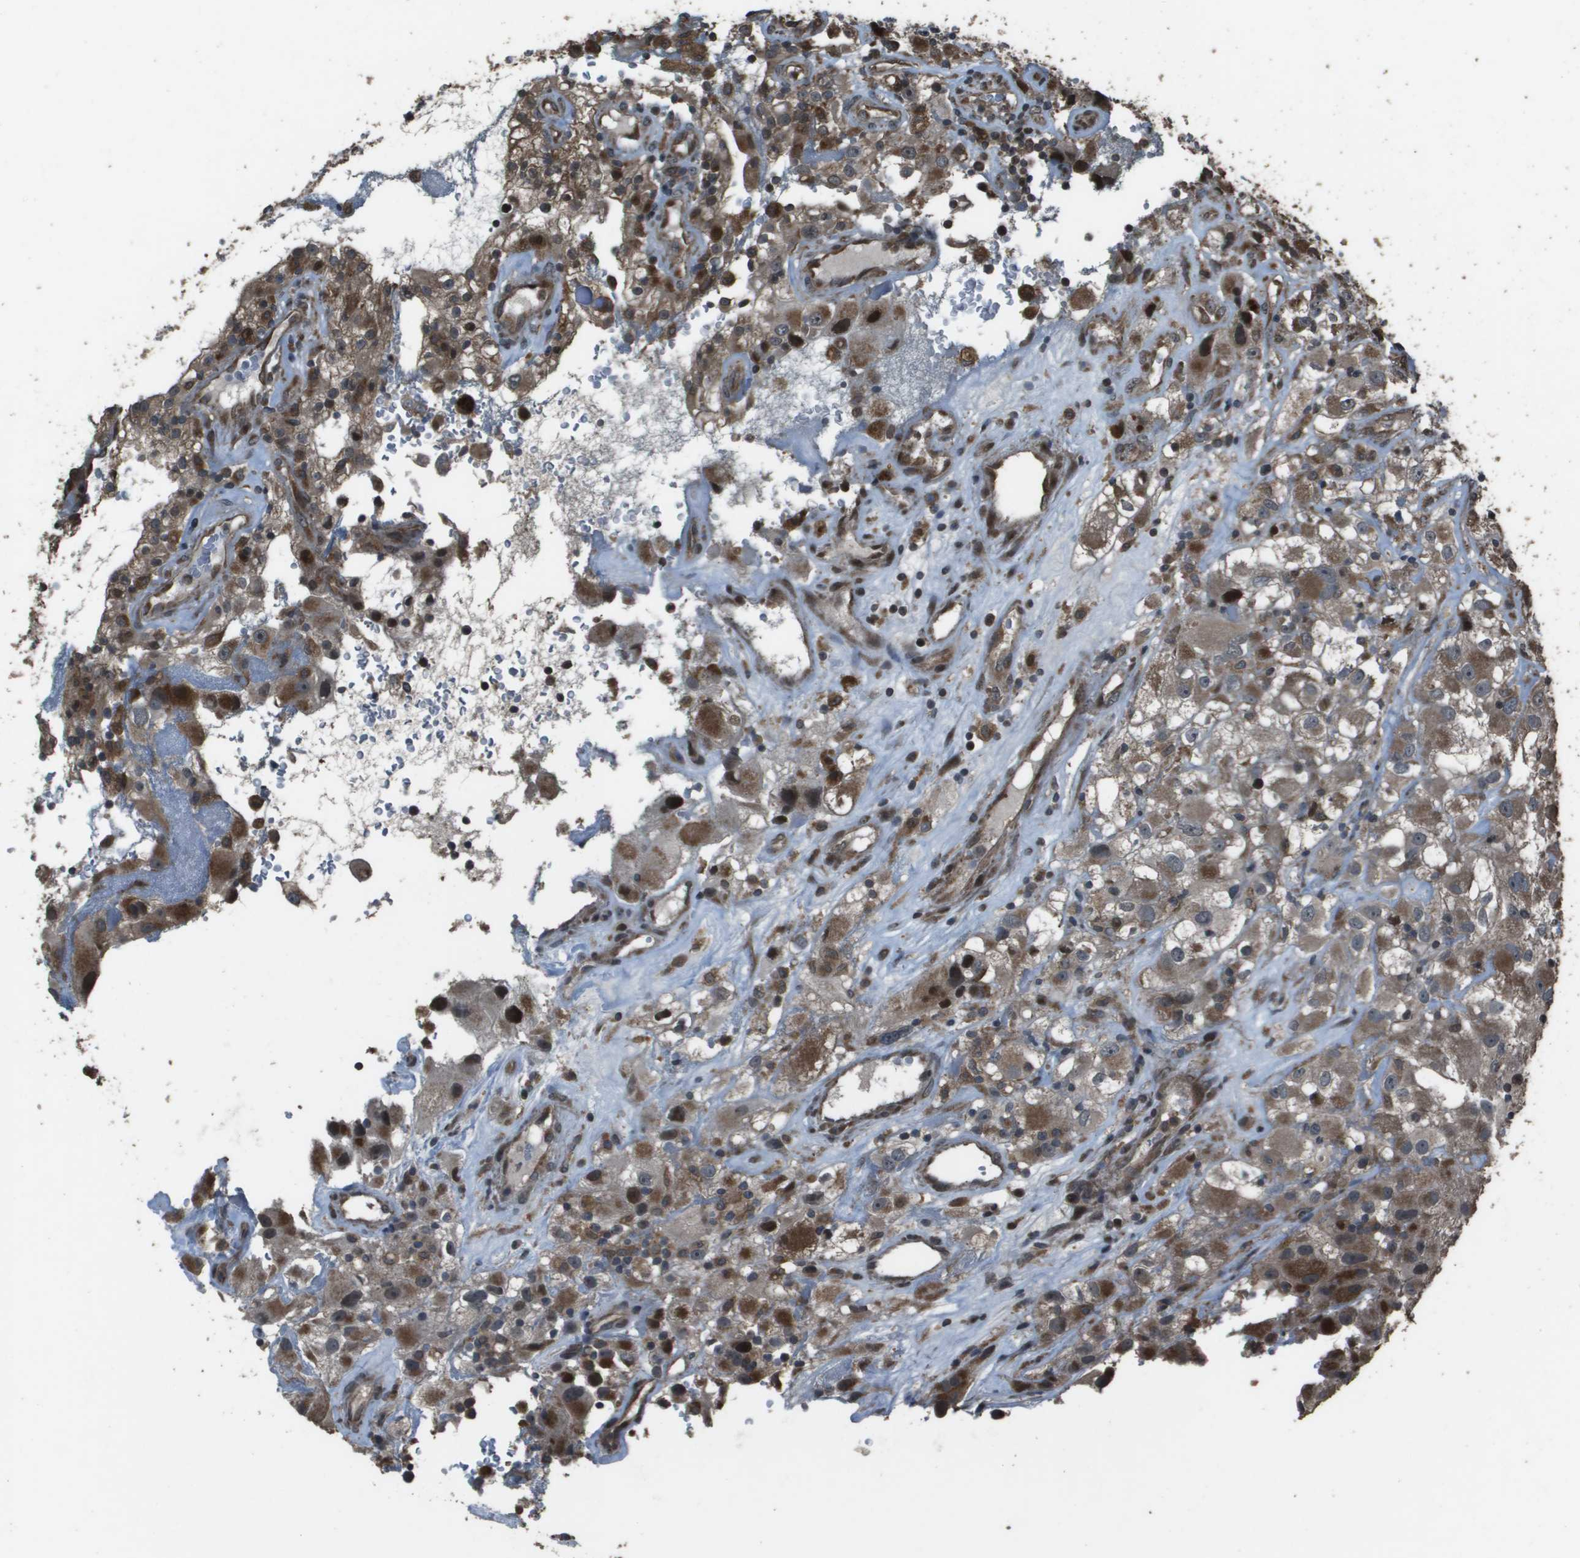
{"staining": {"intensity": "moderate", "quantity": ">75%", "location": "cytoplasmic/membranous"}, "tissue": "renal cancer", "cell_type": "Tumor cells", "image_type": "cancer", "snomed": [{"axis": "morphology", "description": "Adenocarcinoma, NOS"}, {"axis": "topography", "description": "Kidney"}], "caption": "Renal cancer tissue shows moderate cytoplasmic/membranous positivity in approximately >75% of tumor cells (Brightfield microscopy of DAB IHC at high magnification).", "gene": "FIG4", "patient": {"sex": "female", "age": 52}}